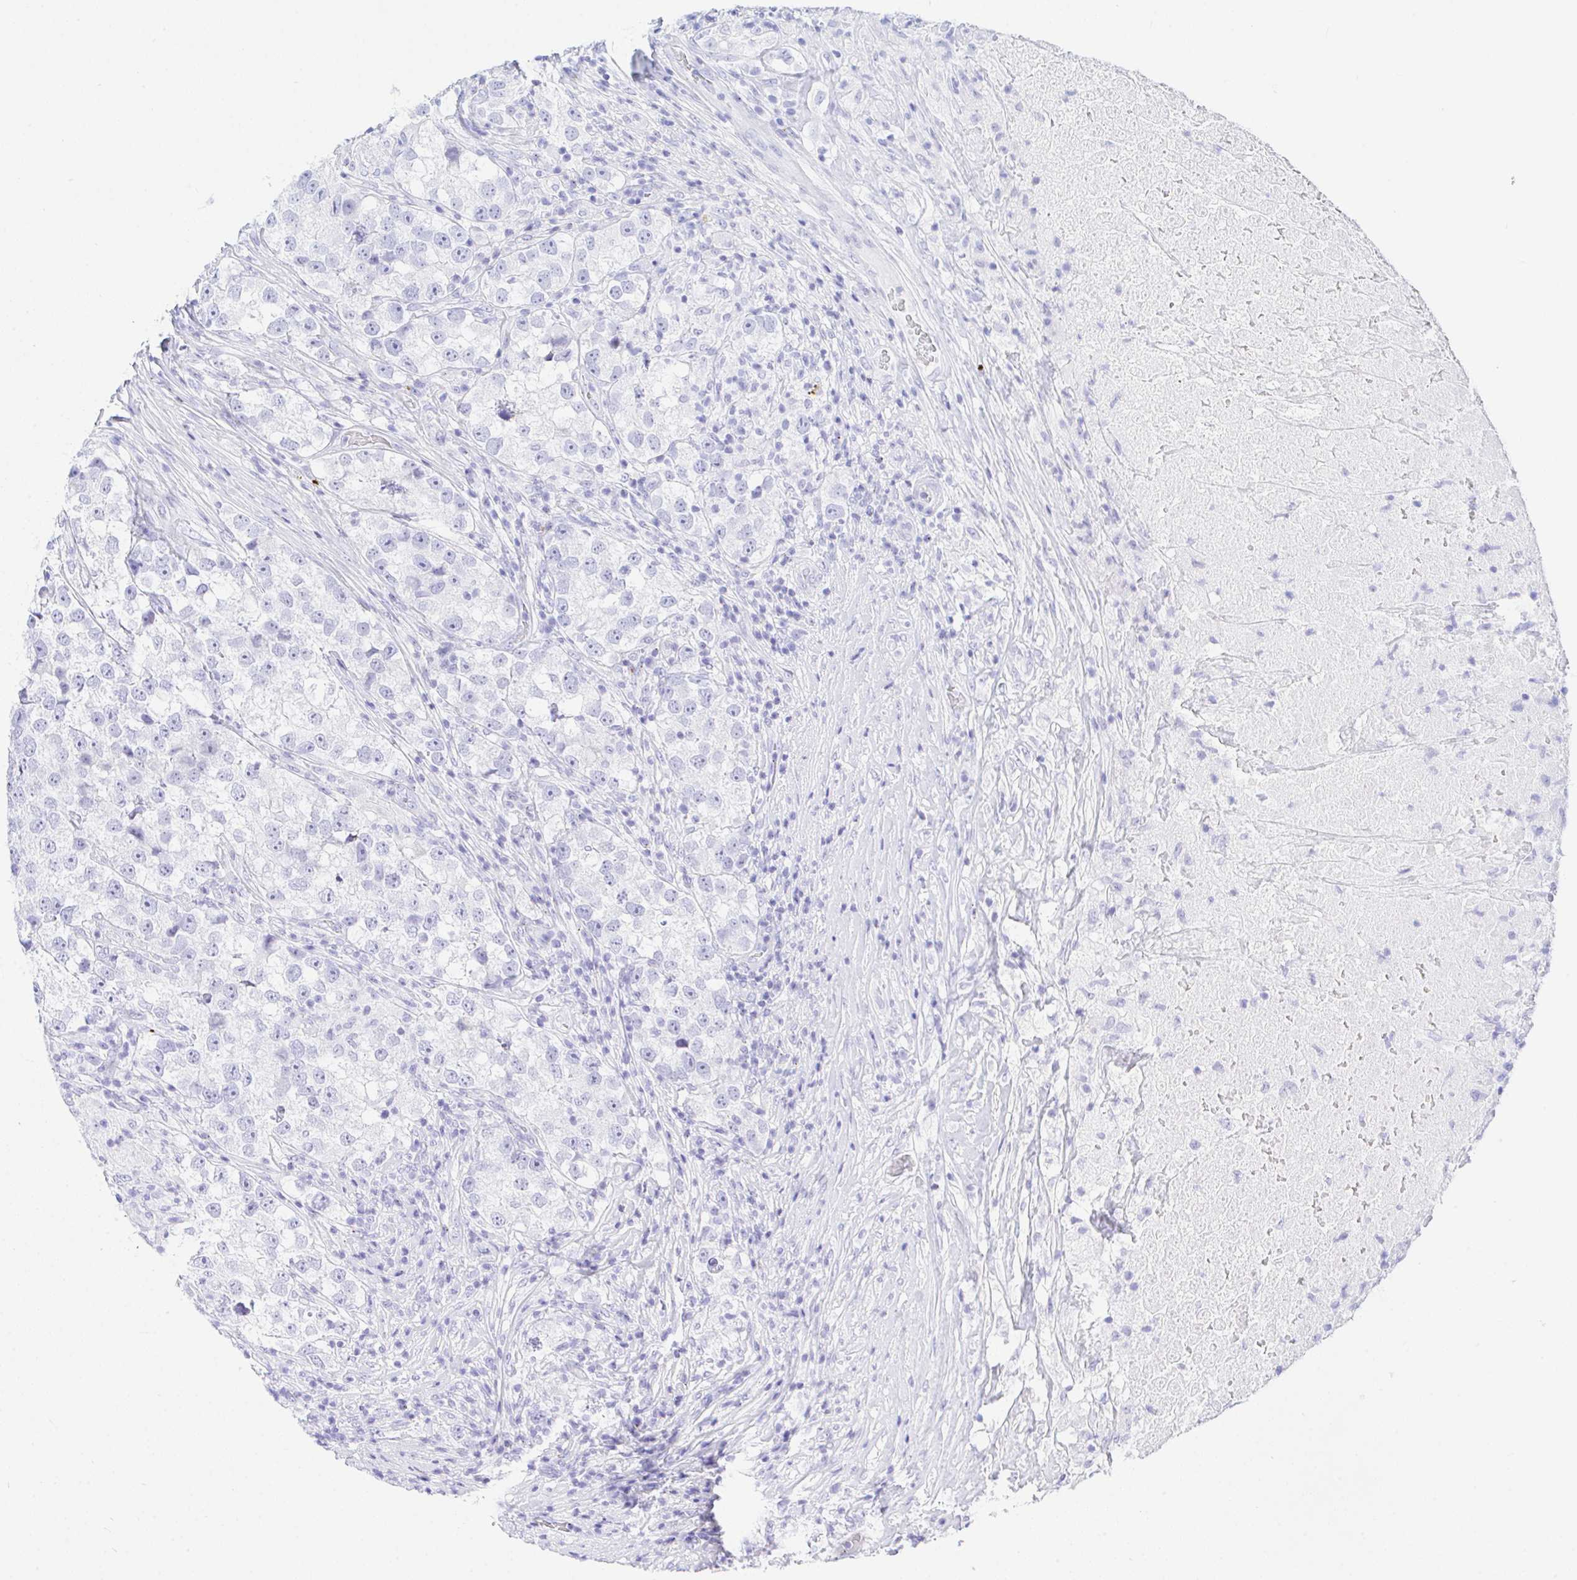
{"staining": {"intensity": "negative", "quantity": "none", "location": "none"}, "tissue": "testis cancer", "cell_type": "Tumor cells", "image_type": "cancer", "snomed": [{"axis": "morphology", "description": "Seminoma, NOS"}, {"axis": "topography", "description": "Testis"}], "caption": "Tumor cells show no significant positivity in testis cancer.", "gene": "SELENOV", "patient": {"sex": "male", "age": 46}}